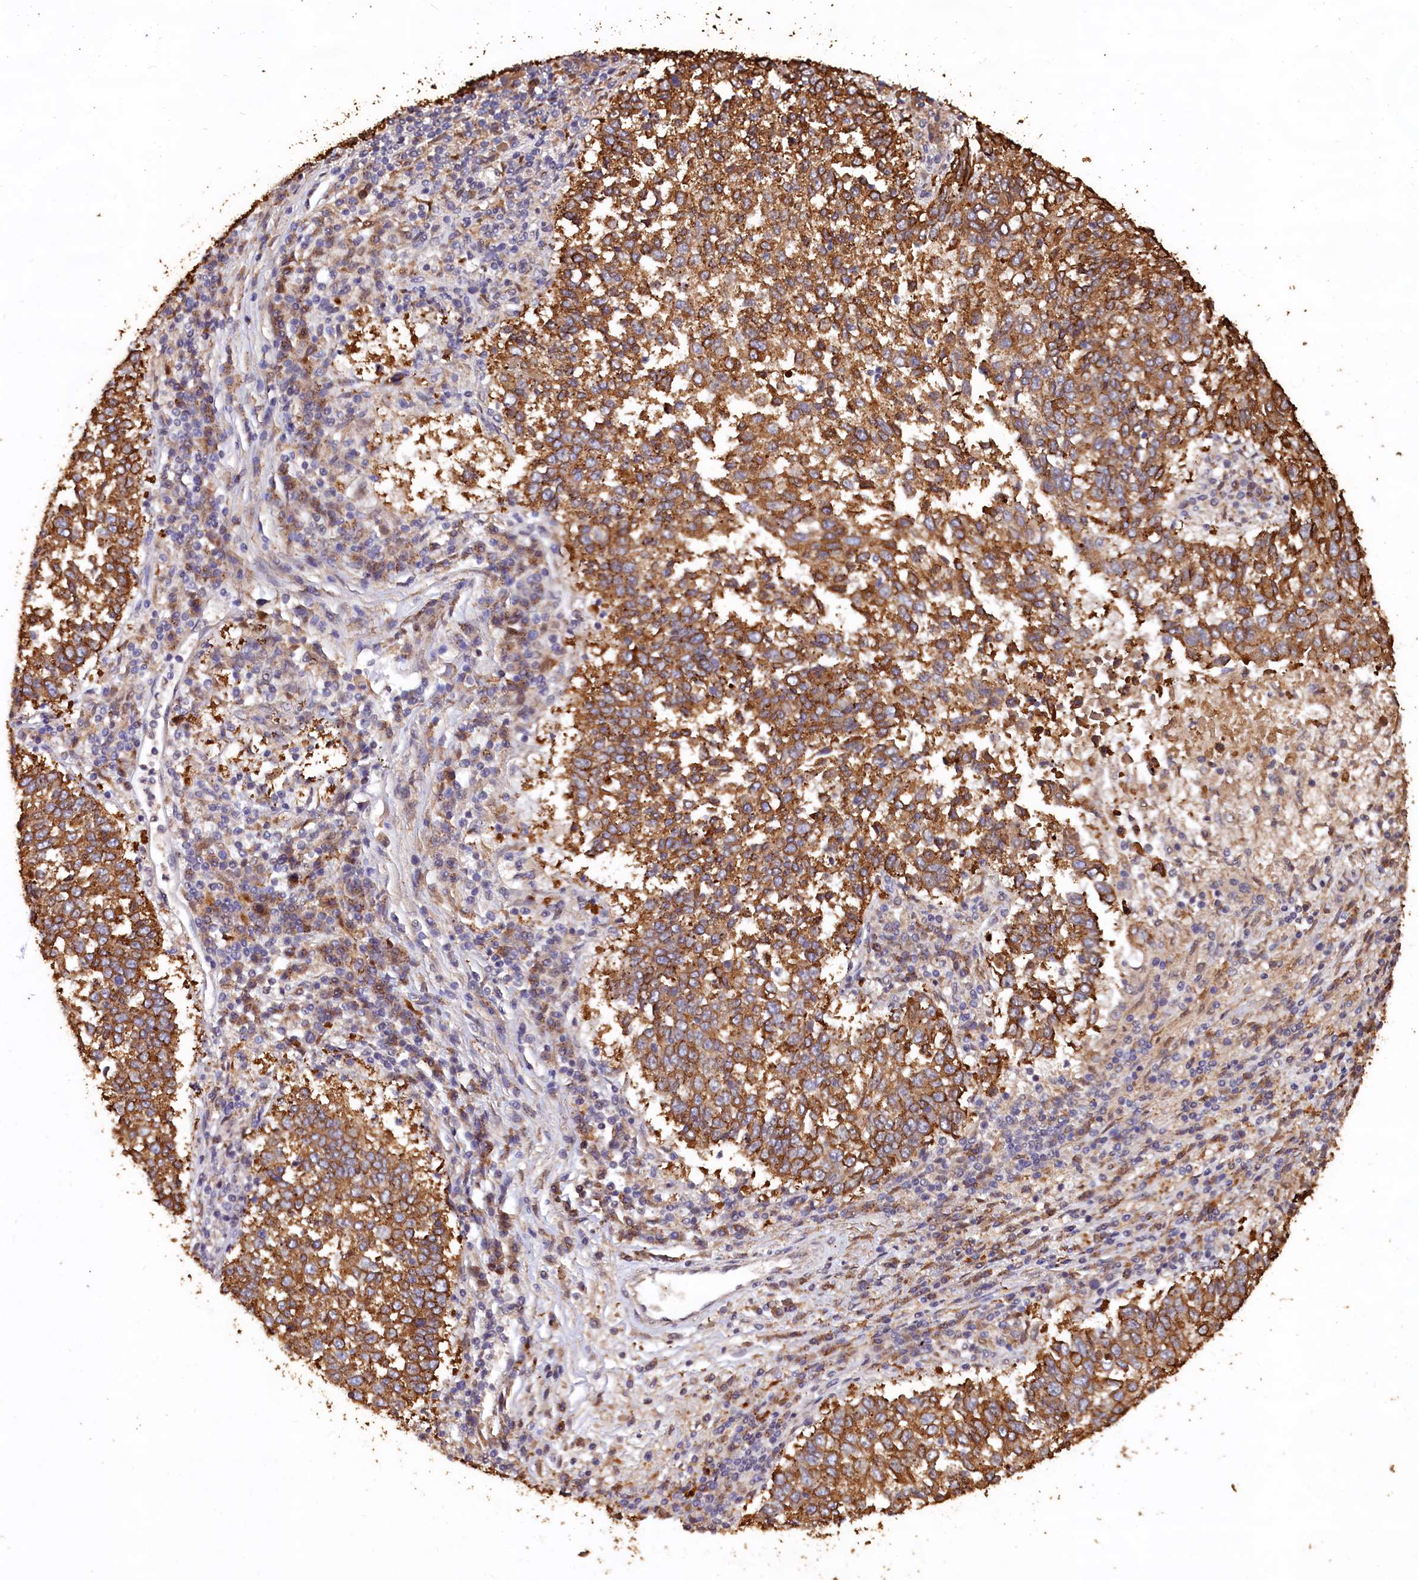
{"staining": {"intensity": "moderate", "quantity": ">75%", "location": "cytoplasmic/membranous"}, "tissue": "lung cancer", "cell_type": "Tumor cells", "image_type": "cancer", "snomed": [{"axis": "morphology", "description": "Squamous cell carcinoma, NOS"}, {"axis": "topography", "description": "Lung"}], "caption": "Lung cancer (squamous cell carcinoma) tissue reveals moderate cytoplasmic/membranous staining in about >75% of tumor cells", "gene": "LSM4", "patient": {"sex": "male", "age": 73}}